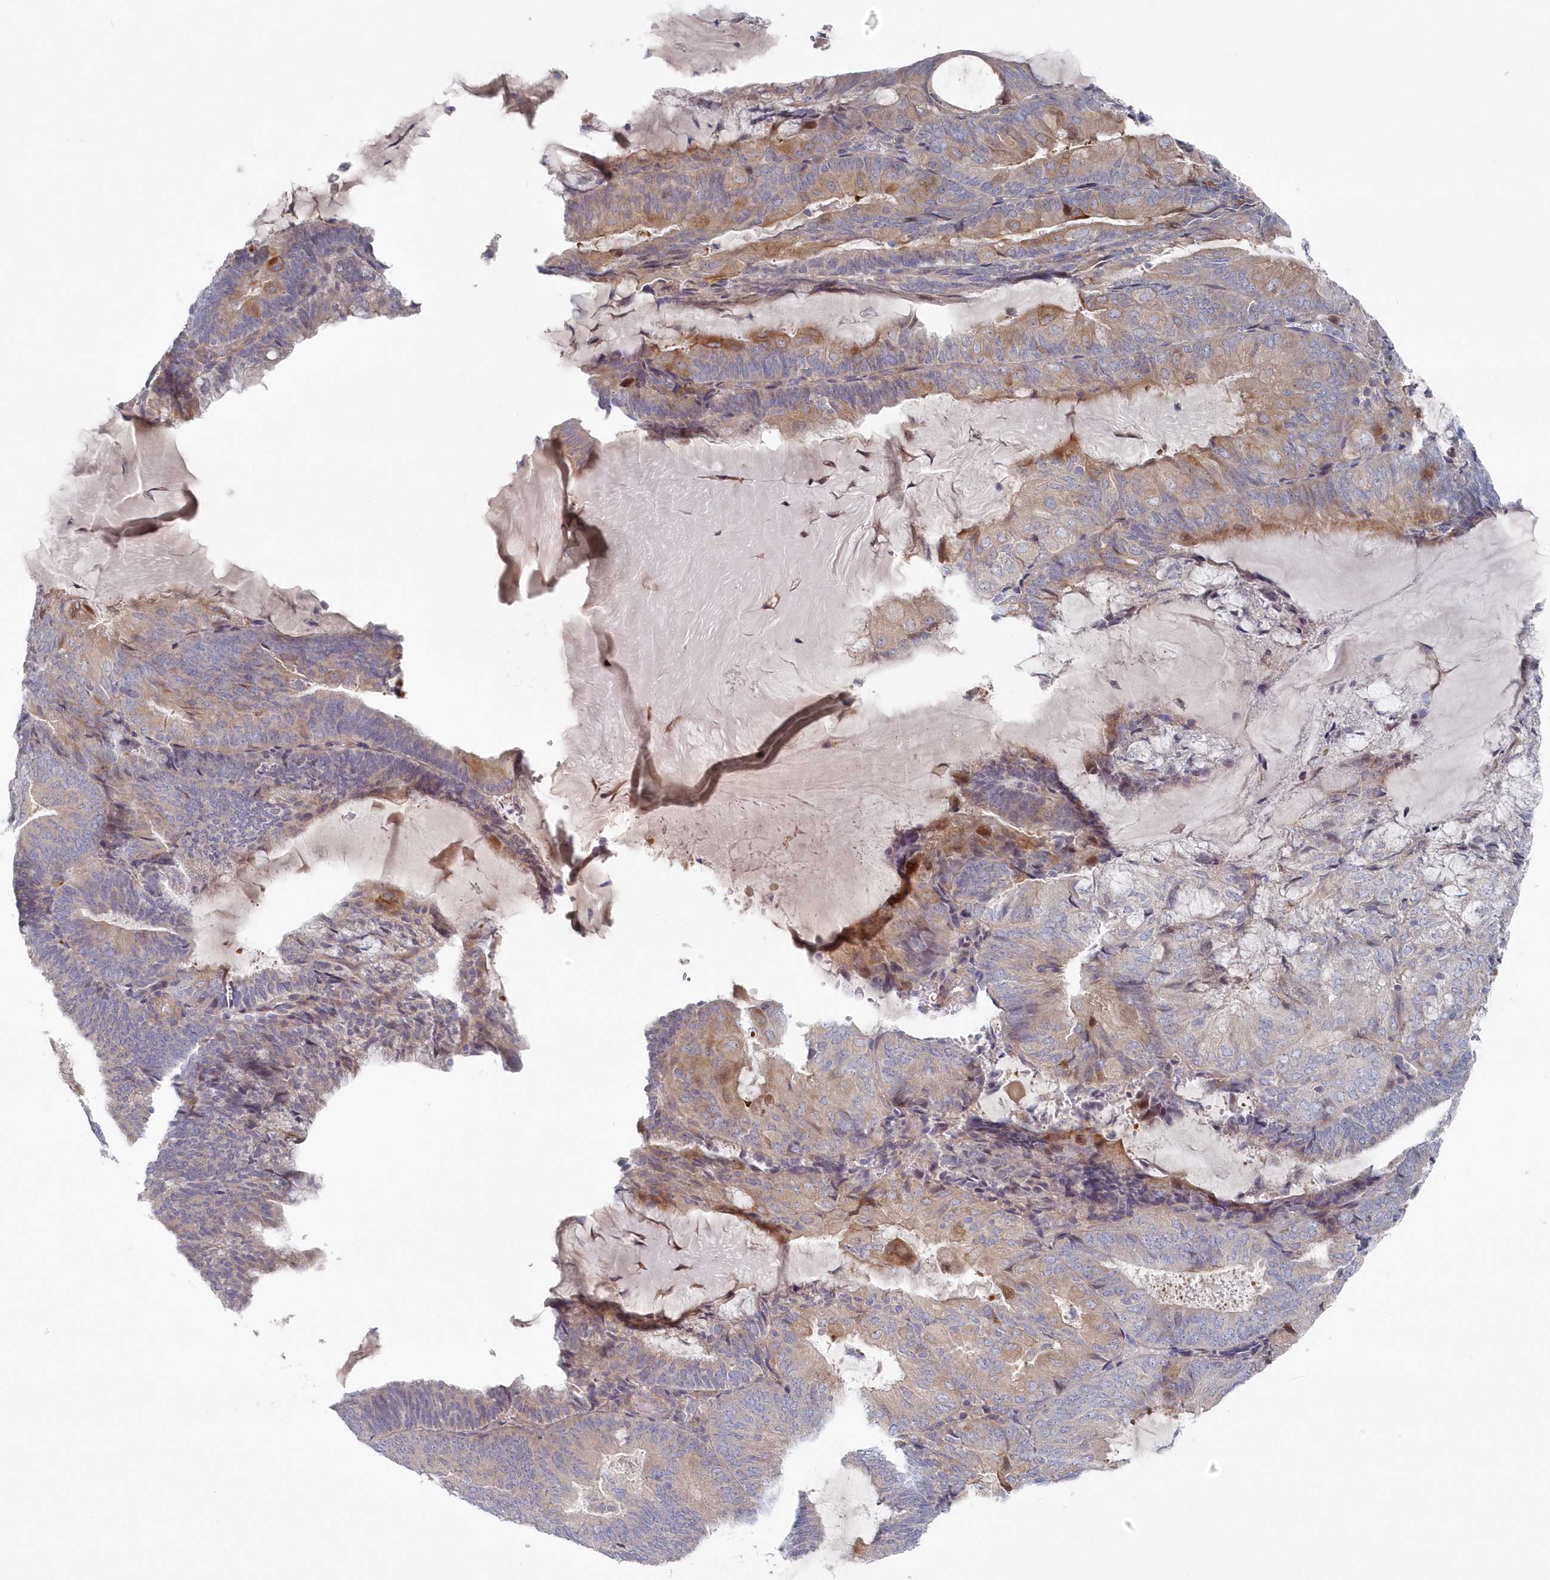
{"staining": {"intensity": "moderate", "quantity": "<25%", "location": "cytoplasmic/membranous"}, "tissue": "endometrial cancer", "cell_type": "Tumor cells", "image_type": "cancer", "snomed": [{"axis": "morphology", "description": "Adenocarcinoma, NOS"}, {"axis": "topography", "description": "Endometrium"}], "caption": "IHC of human endometrial cancer (adenocarcinoma) reveals low levels of moderate cytoplasmic/membranous expression in about <25% of tumor cells. (DAB IHC with brightfield microscopy, high magnification).", "gene": "KIAA1586", "patient": {"sex": "female", "age": 81}}